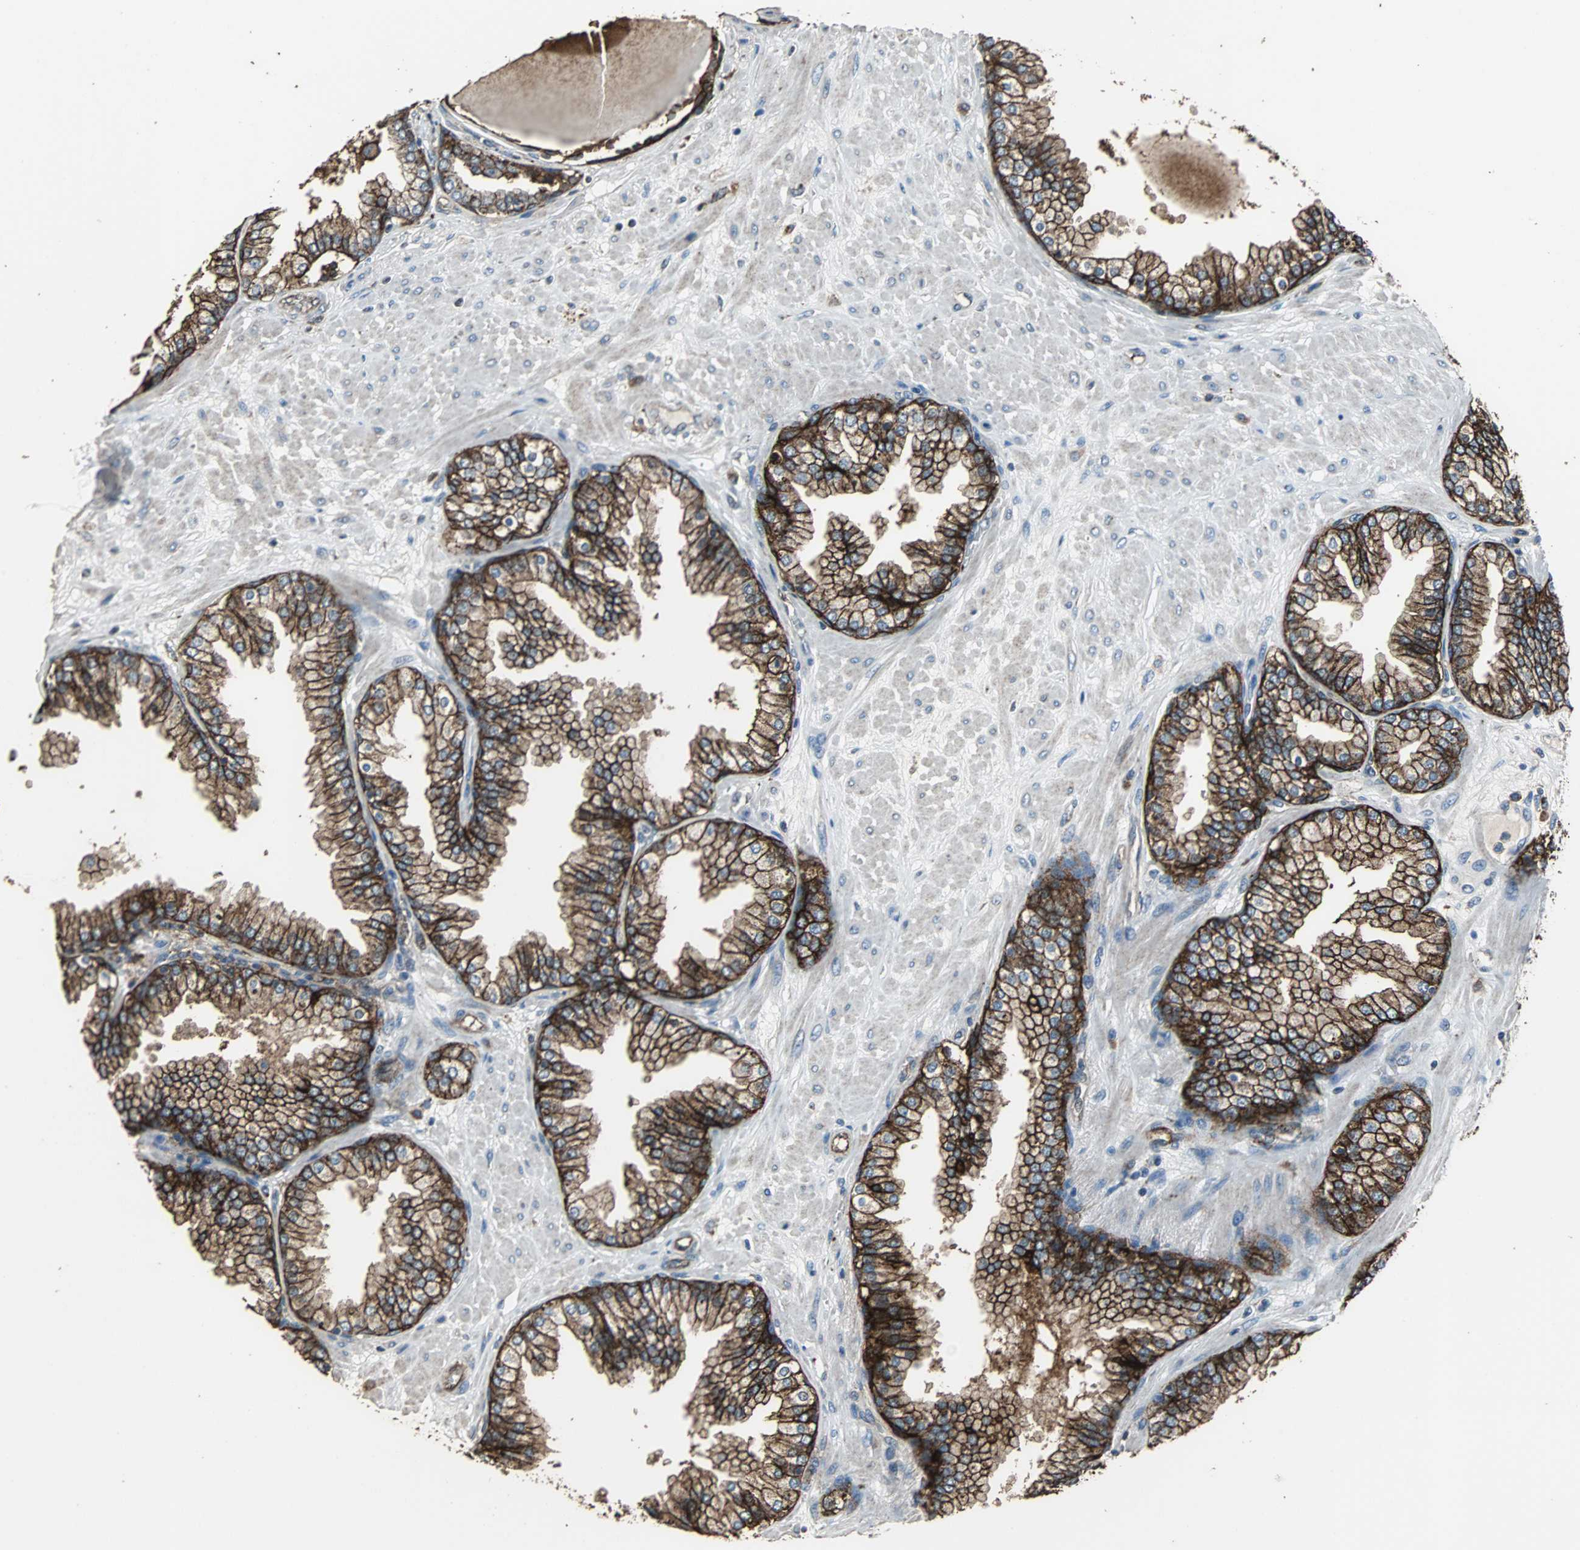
{"staining": {"intensity": "strong", "quantity": ">75%", "location": "cytoplasmic/membranous"}, "tissue": "prostate", "cell_type": "Glandular cells", "image_type": "normal", "snomed": [{"axis": "morphology", "description": "Normal tissue, NOS"}, {"axis": "topography", "description": "Prostate"}], "caption": "Protein staining by immunohistochemistry (IHC) exhibits strong cytoplasmic/membranous positivity in approximately >75% of glandular cells in normal prostate. The staining is performed using DAB brown chromogen to label protein expression. The nuclei are counter-stained blue using hematoxylin.", "gene": "F11R", "patient": {"sex": "male", "age": 51}}